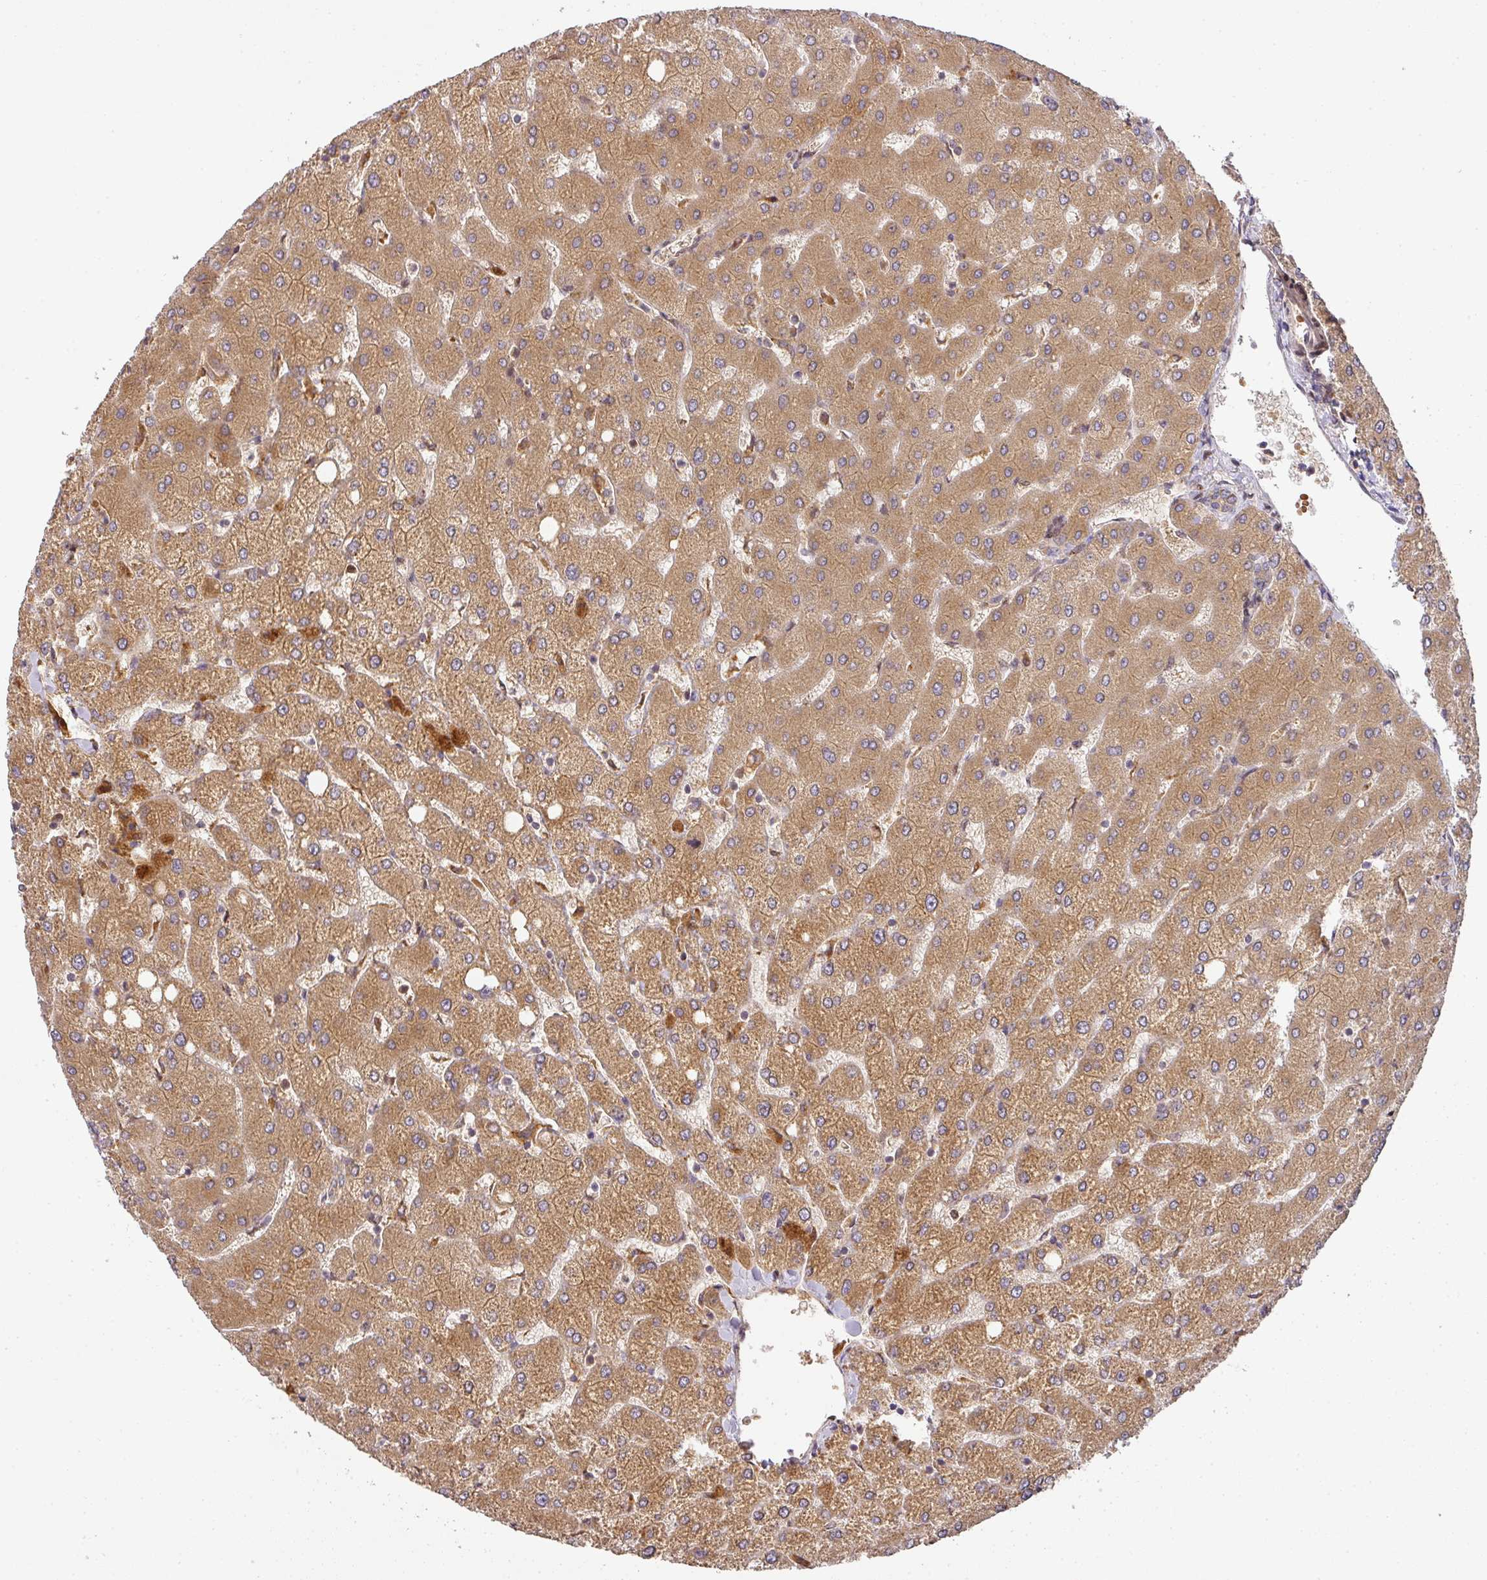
{"staining": {"intensity": "weak", "quantity": ">75%", "location": "cytoplasmic/membranous"}, "tissue": "liver", "cell_type": "Cholangiocytes", "image_type": "normal", "snomed": [{"axis": "morphology", "description": "Normal tissue, NOS"}, {"axis": "topography", "description": "Liver"}], "caption": "This histopathology image demonstrates immunohistochemistry staining of unremarkable liver, with low weak cytoplasmic/membranous staining in approximately >75% of cholangiocytes.", "gene": "MALSU1", "patient": {"sex": "female", "age": 54}}